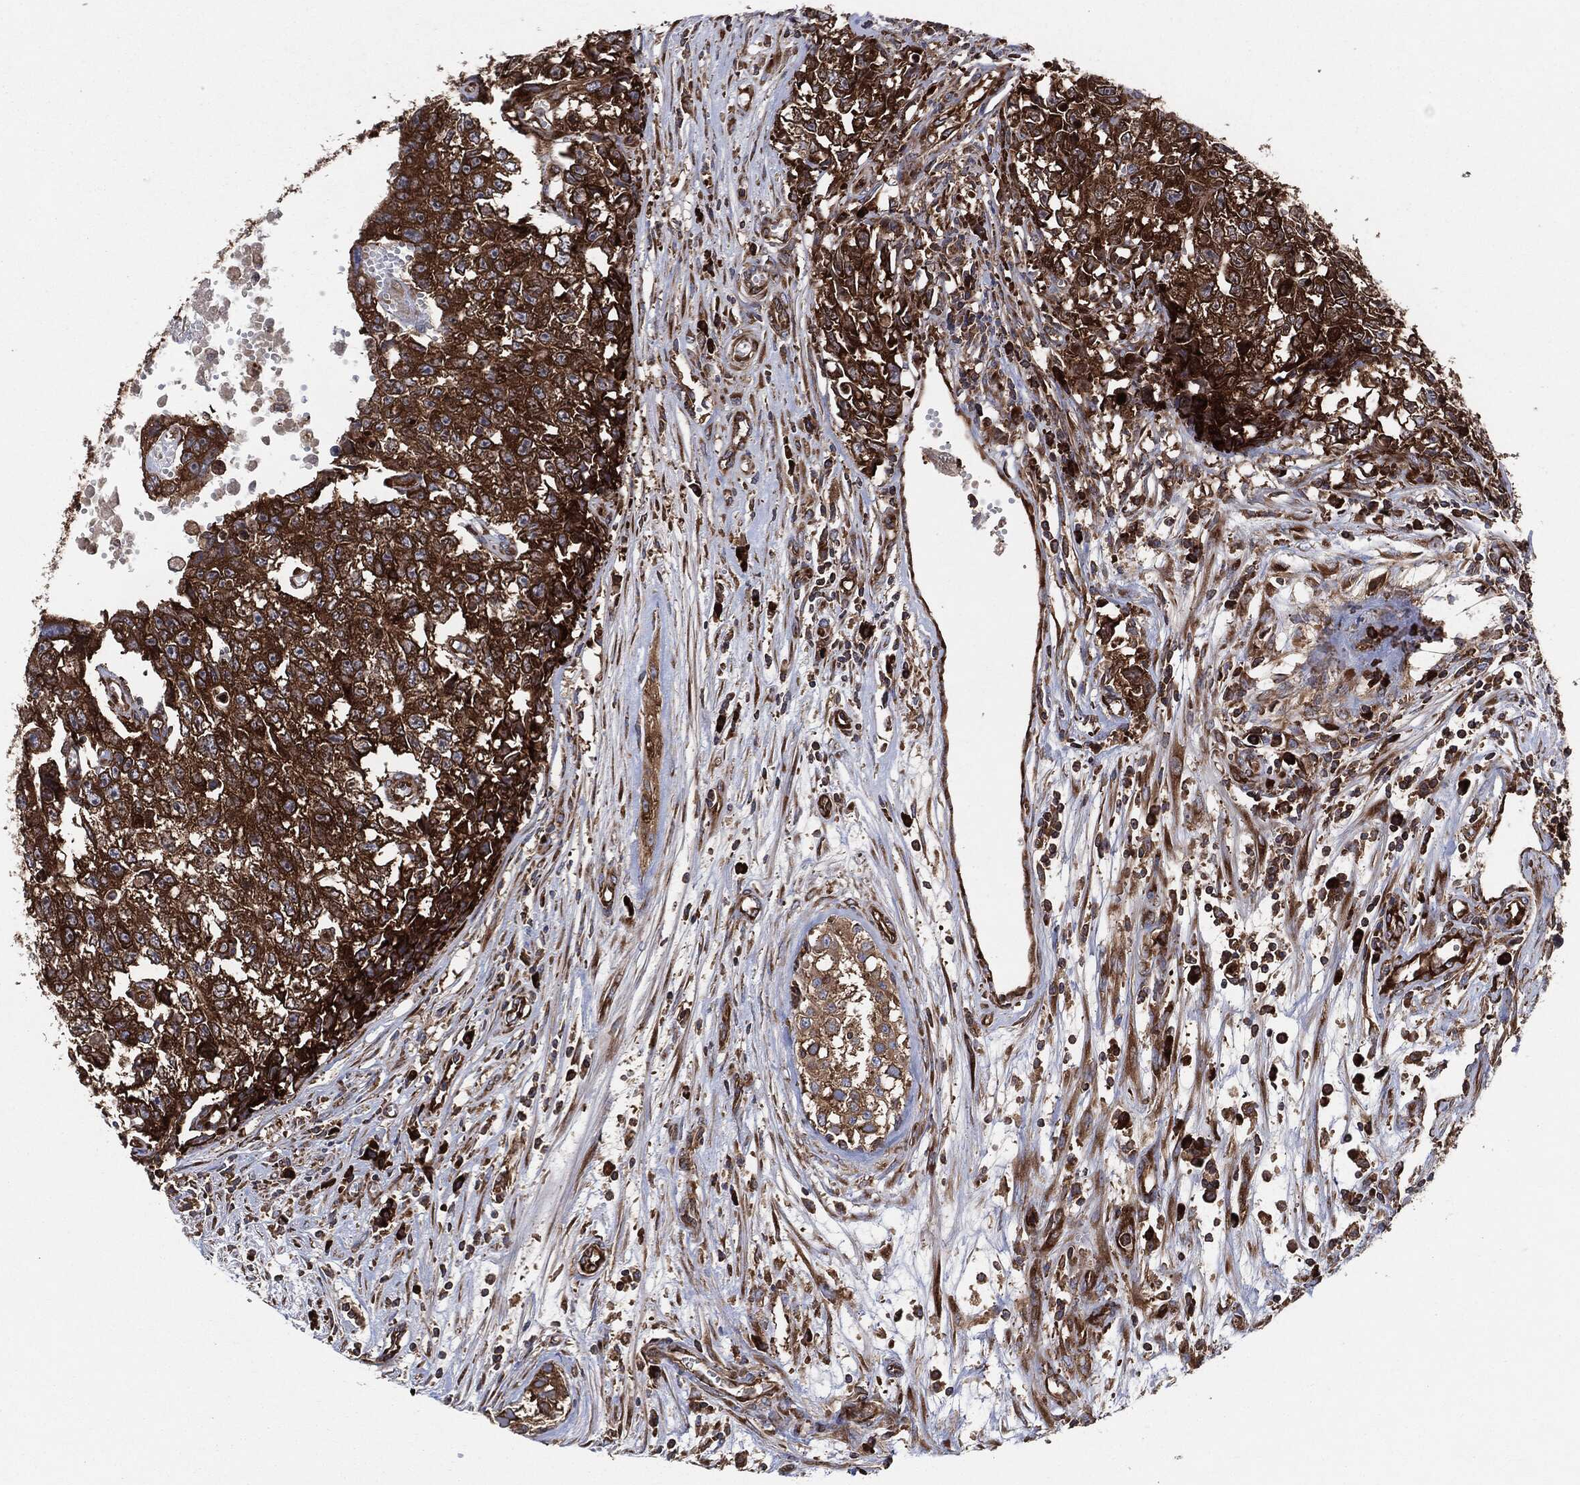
{"staining": {"intensity": "strong", "quantity": ">75%", "location": "cytoplasmic/membranous"}, "tissue": "testis cancer", "cell_type": "Tumor cells", "image_type": "cancer", "snomed": [{"axis": "morphology", "description": "Seminoma, NOS"}, {"axis": "morphology", "description": "Carcinoma, Embryonal, NOS"}, {"axis": "topography", "description": "Testis"}], "caption": "Protein staining of testis embryonal carcinoma tissue displays strong cytoplasmic/membranous staining in approximately >75% of tumor cells.", "gene": "EIF2S2", "patient": {"sex": "male", "age": 22}}